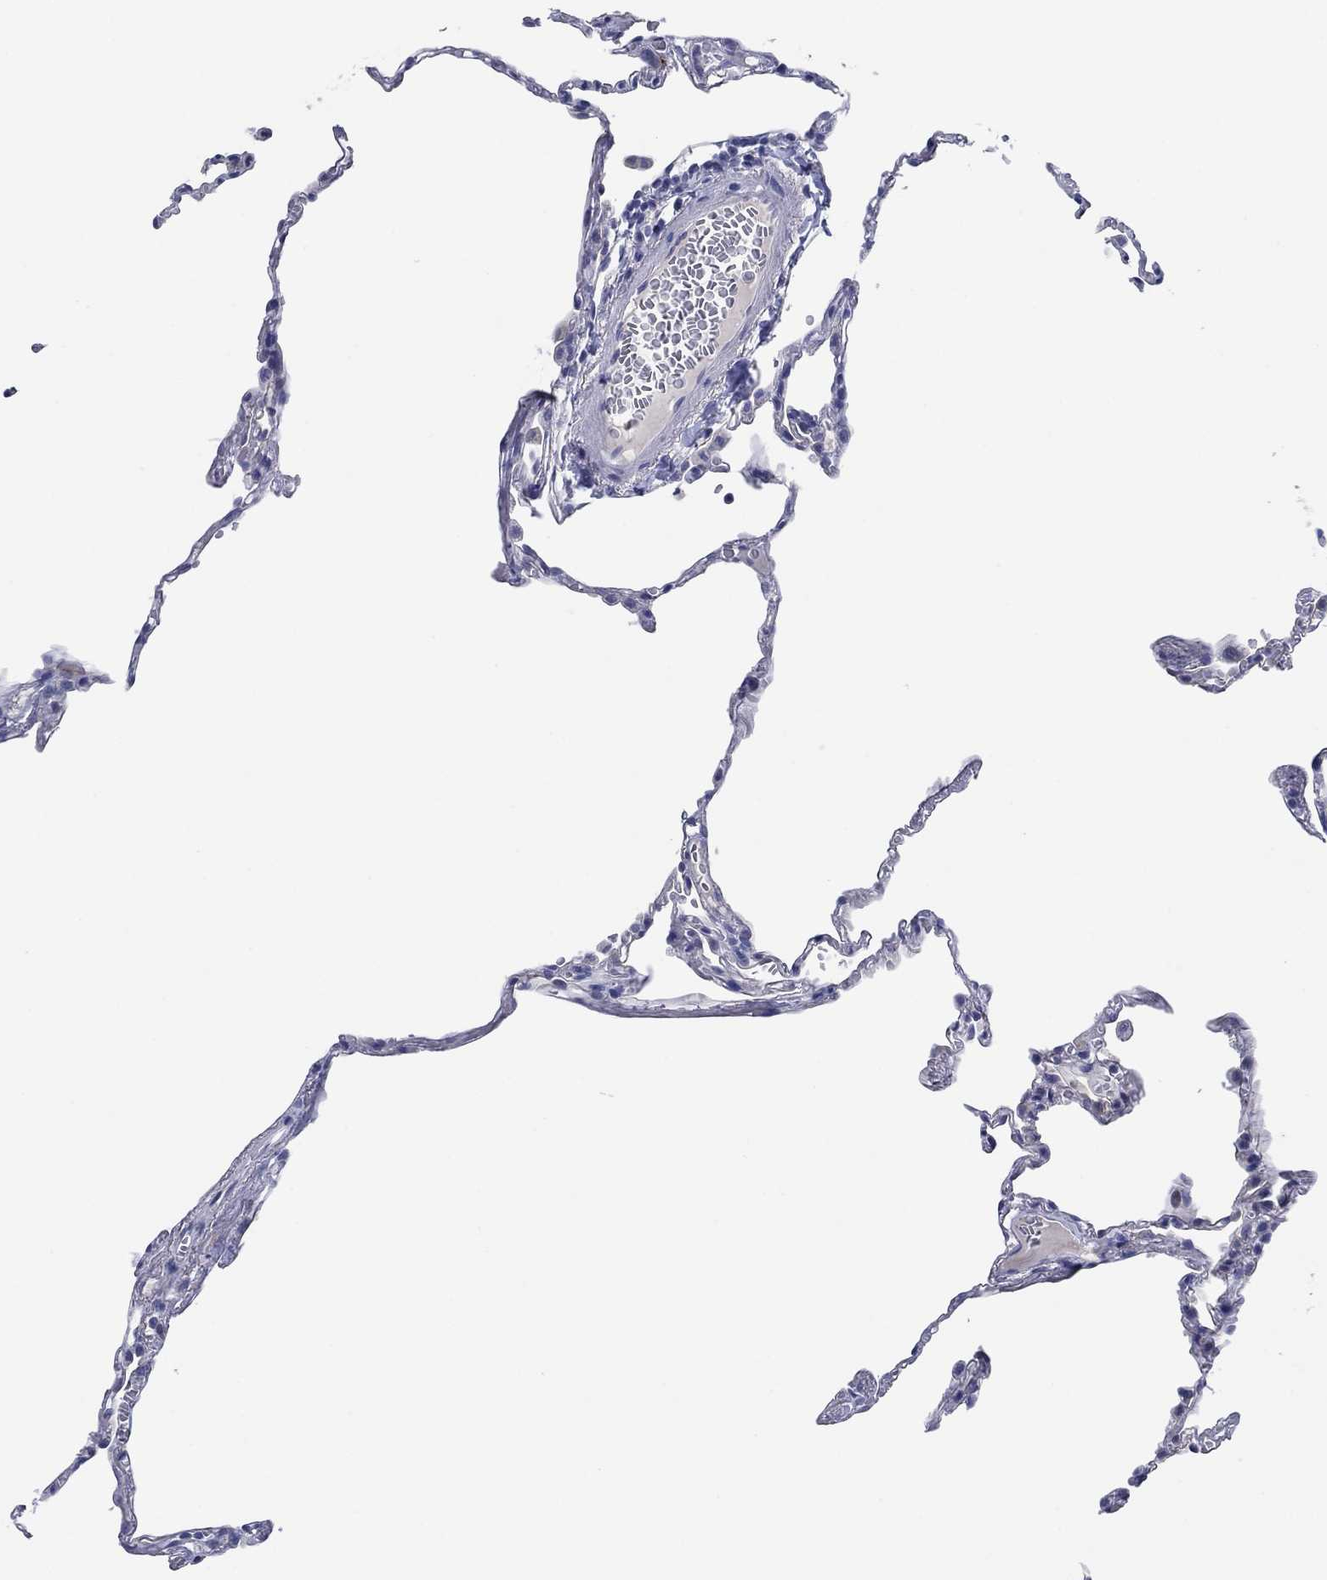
{"staining": {"intensity": "negative", "quantity": "none", "location": "none"}, "tissue": "lung", "cell_type": "Alveolar cells", "image_type": "normal", "snomed": [{"axis": "morphology", "description": "Normal tissue, NOS"}, {"axis": "topography", "description": "Lung"}], "caption": "An immunohistochemistry (IHC) micrograph of normal lung is shown. There is no staining in alveolar cells of lung. The staining is performed using DAB (3,3'-diaminobenzidine) brown chromogen with nuclei counter-stained in using hematoxylin.", "gene": "POU5F1", "patient": {"sex": "male", "age": 78}}